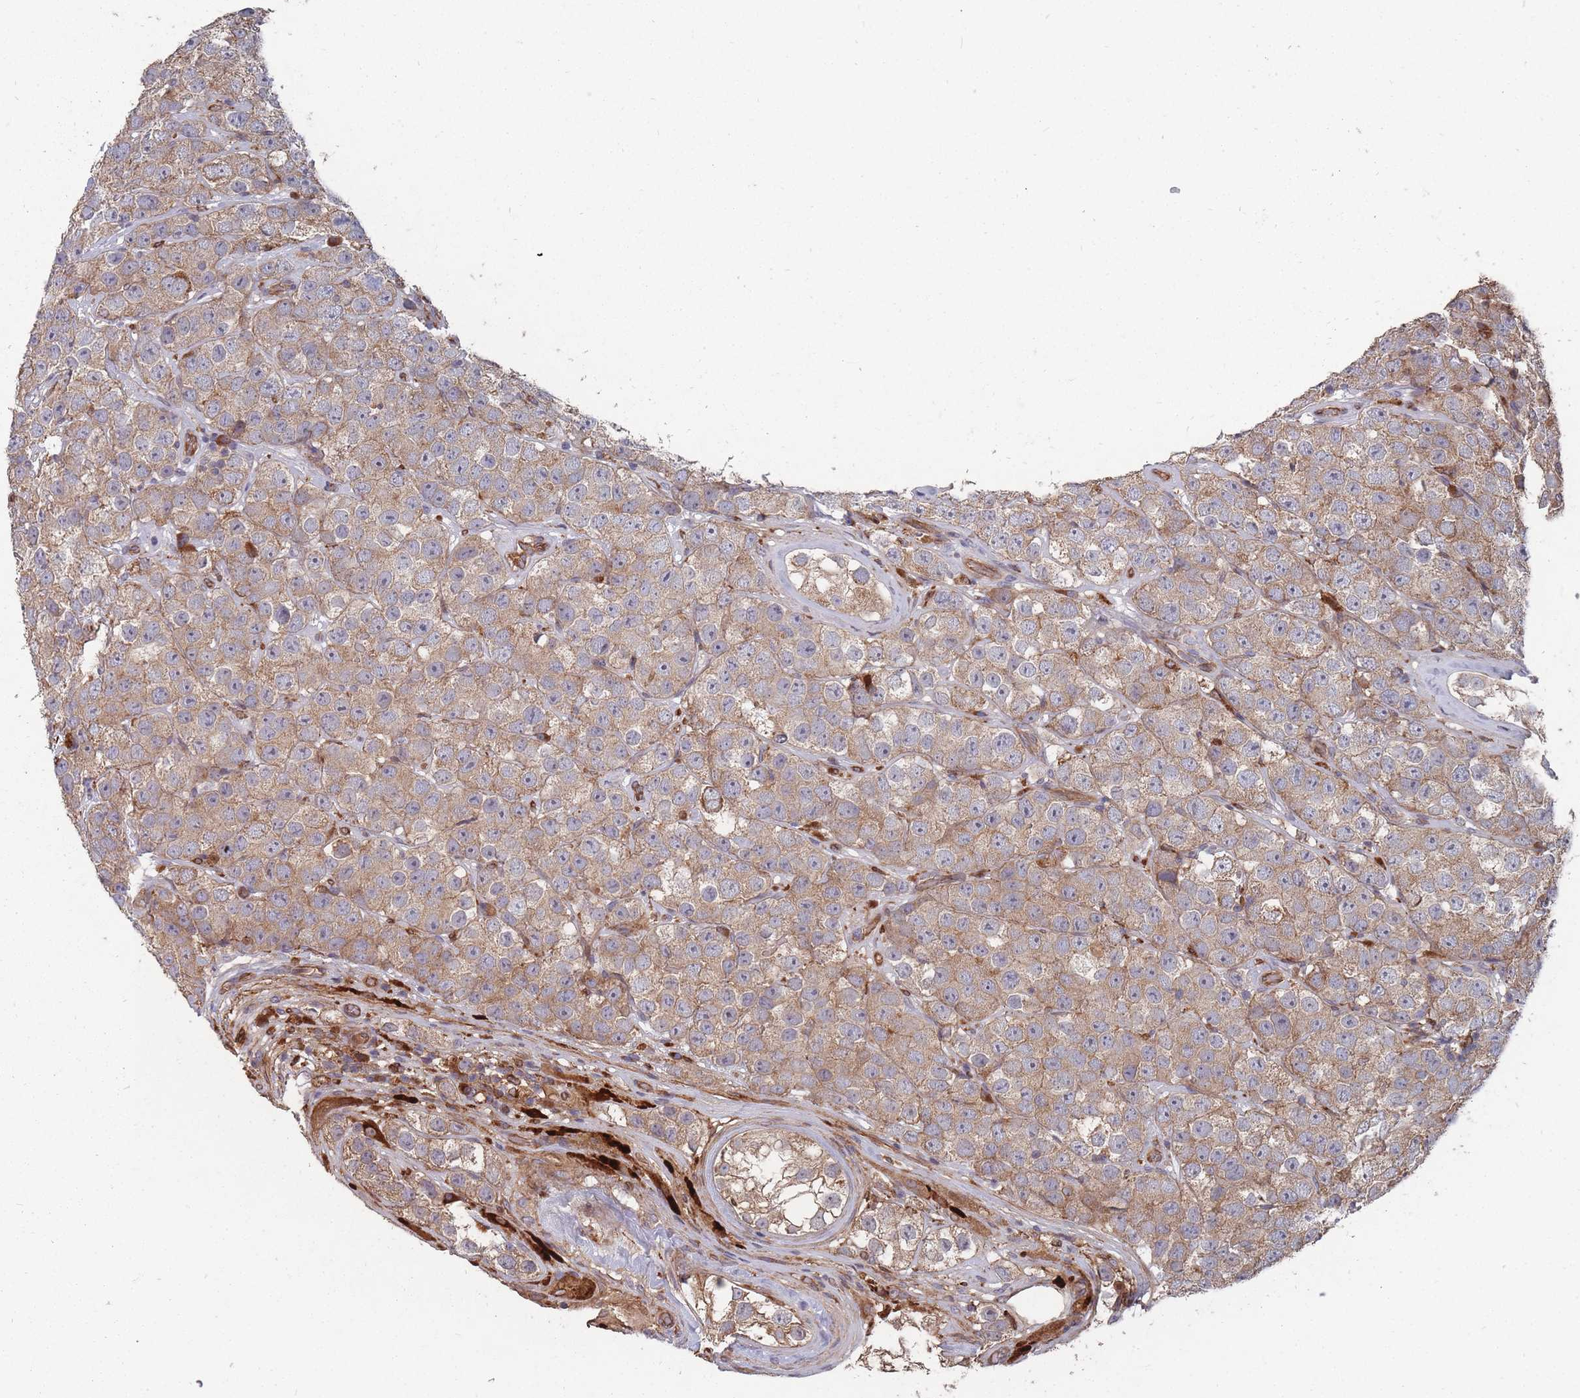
{"staining": {"intensity": "weak", "quantity": ">75%", "location": "cytoplasmic/membranous"}, "tissue": "testis cancer", "cell_type": "Tumor cells", "image_type": "cancer", "snomed": [{"axis": "morphology", "description": "Seminoma, NOS"}, {"axis": "topography", "description": "Testis"}], "caption": "Testis seminoma stained with a protein marker shows weak staining in tumor cells.", "gene": "THSD7B", "patient": {"sex": "male", "age": 28}}